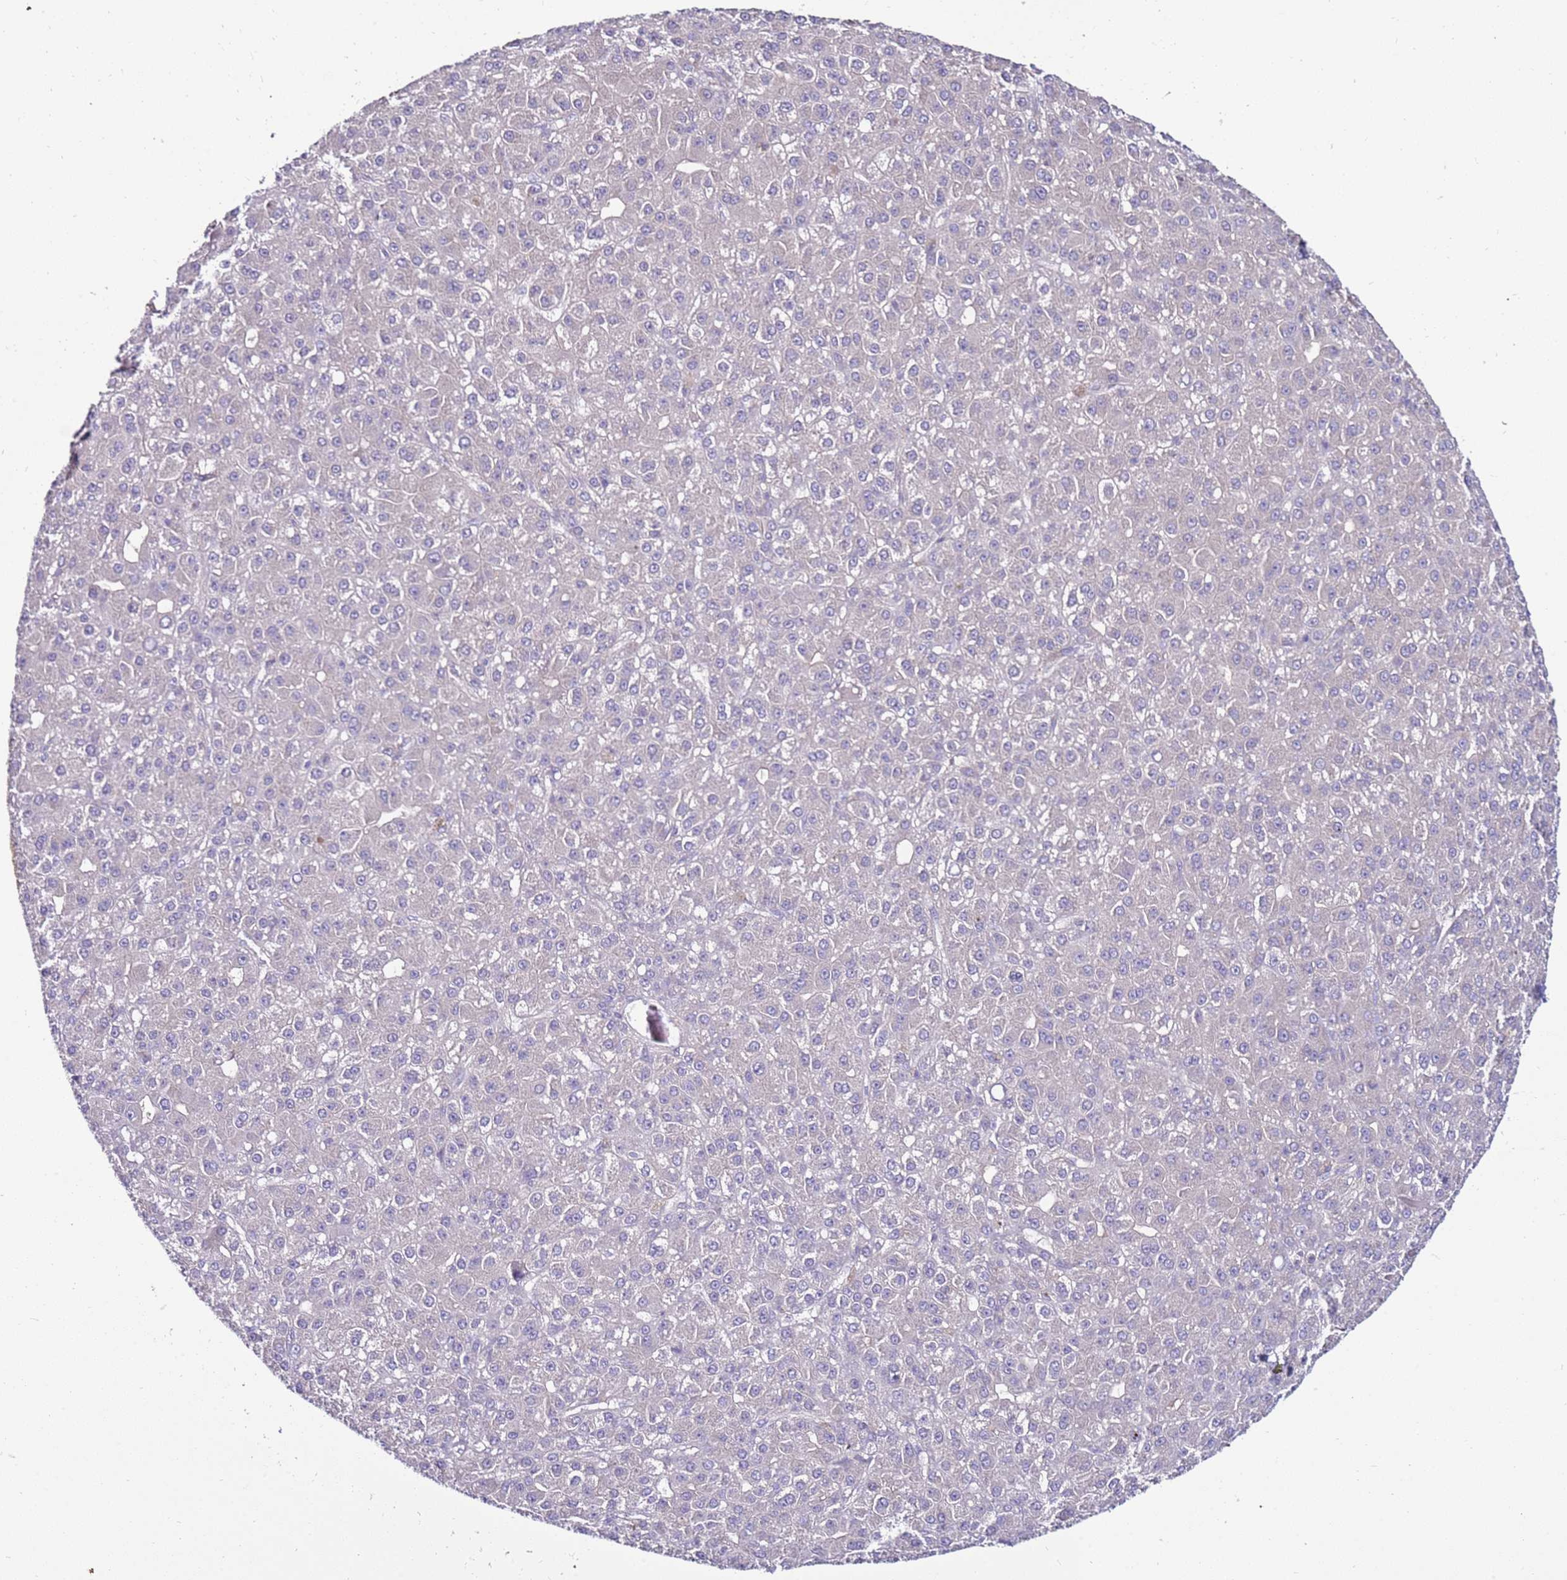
{"staining": {"intensity": "negative", "quantity": "none", "location": "none"}, "tissue": "liver cancer", "cell_type": "Tumor cells", "image_type": "cancer", "snomed": [{"axis": "morphology", "description": "Carcinoma, Hepatocellular, NOS"}, {"axis": "topography", "description": "Liver"}], "caption": "Human hepatocellular carcinoma (liver) stained for a protein using immunohistochemistry (IHC) reveals no expression in tumor cells.", "gene": "GPN3", "patient": {"sex": "male", "age": 67}}